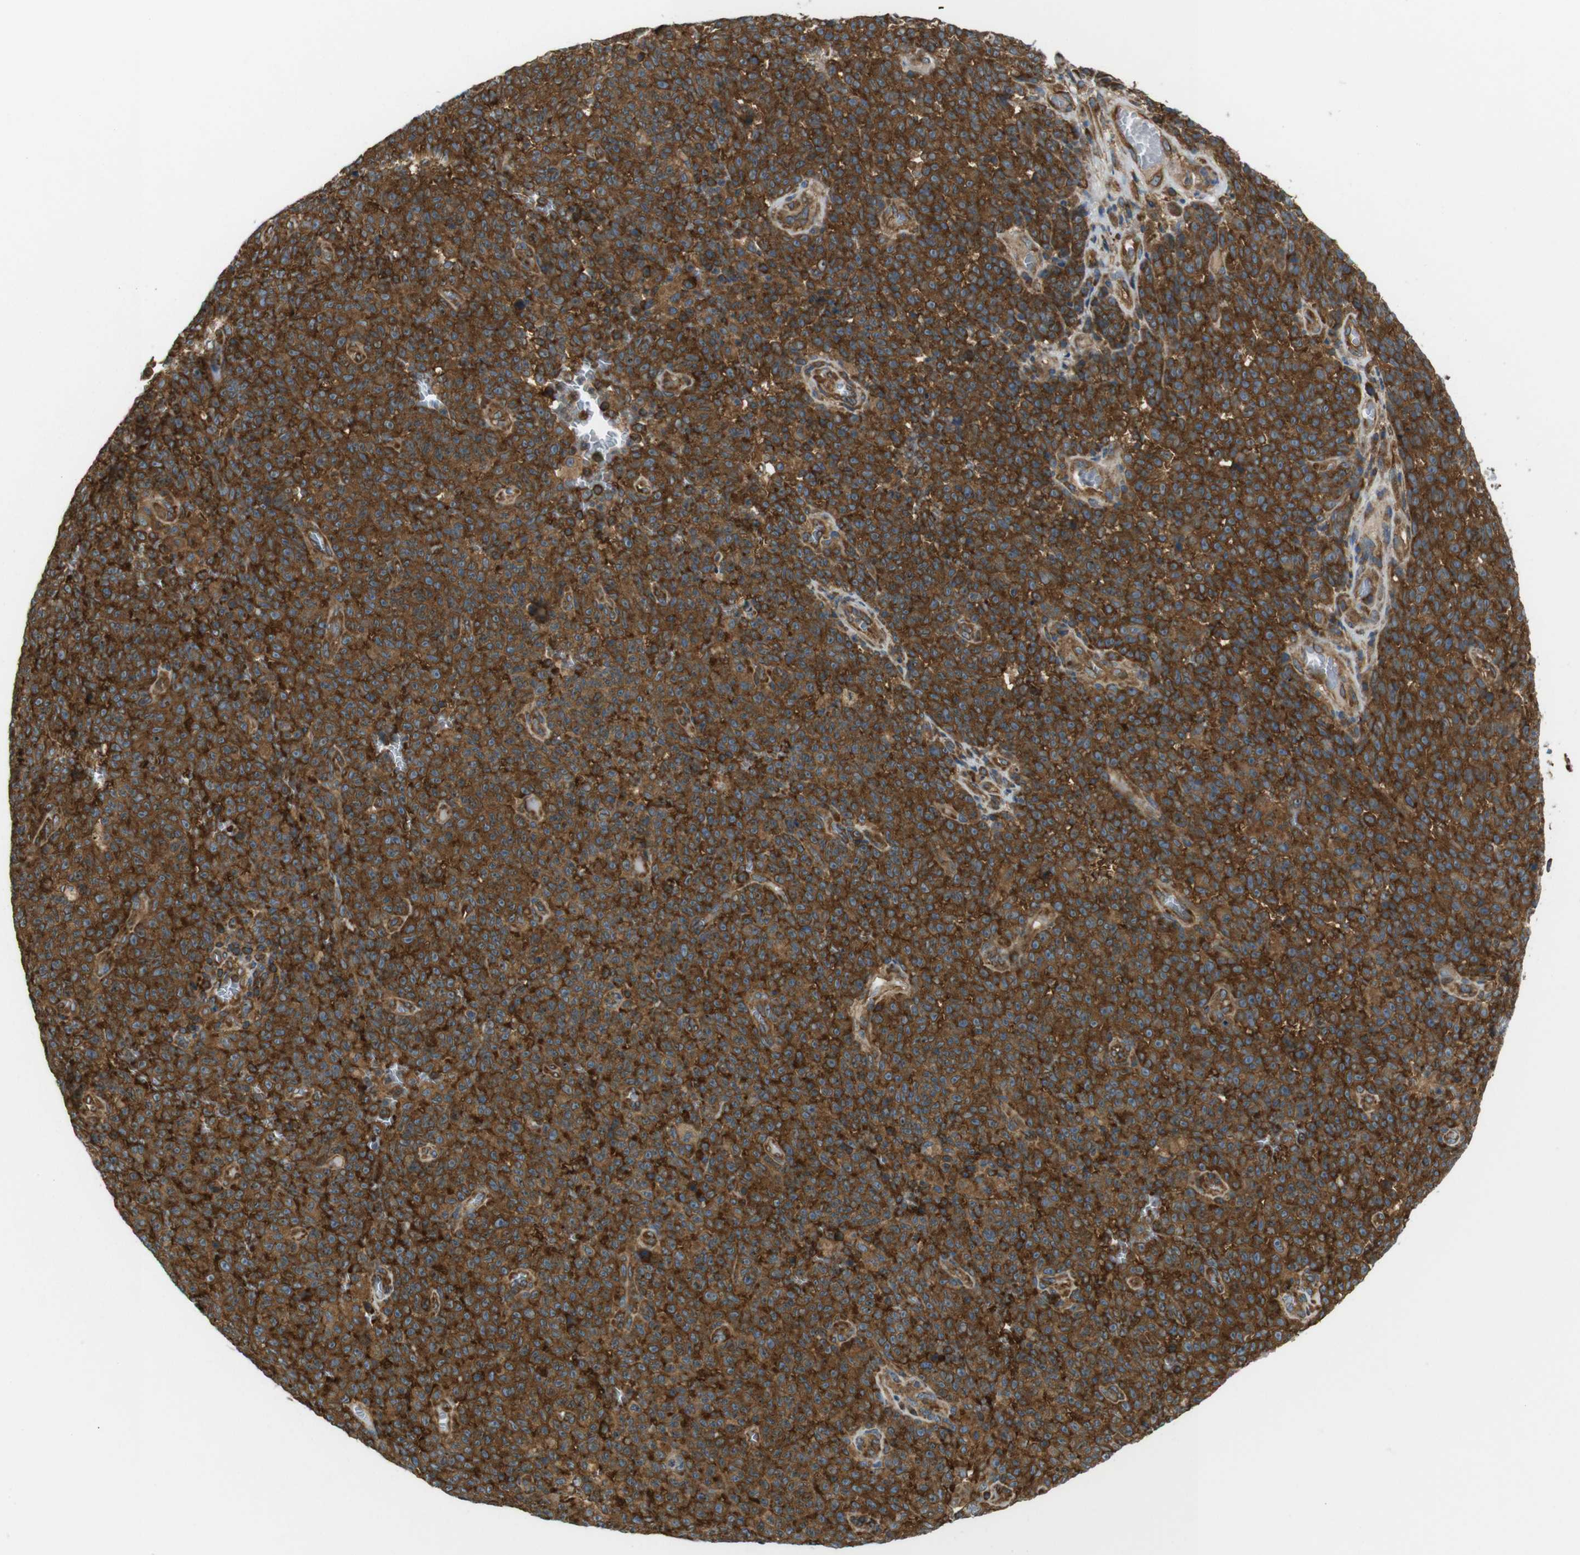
{"staining": {"intensity": "strong", "quantity": ">75%", "location": "cytoplasmic/membranous"}, "tissue": "melanoma", "cell_type": "Tumor cells", "image_type": "cancer", "snomed": [{"axis": "morphology", "description": "Malignant melanoma, NOS"}, {"axis": "topography", "description": "Skin"}], "caption": "A brown stain shows strong cytoplasmic/membranous staining of a protein in melanoma tumor cells. (Brightfield microscopy of DAB IHC at high magnification).", "gene": "TSC1", "patient": {"sex": "female", "age": 82}}